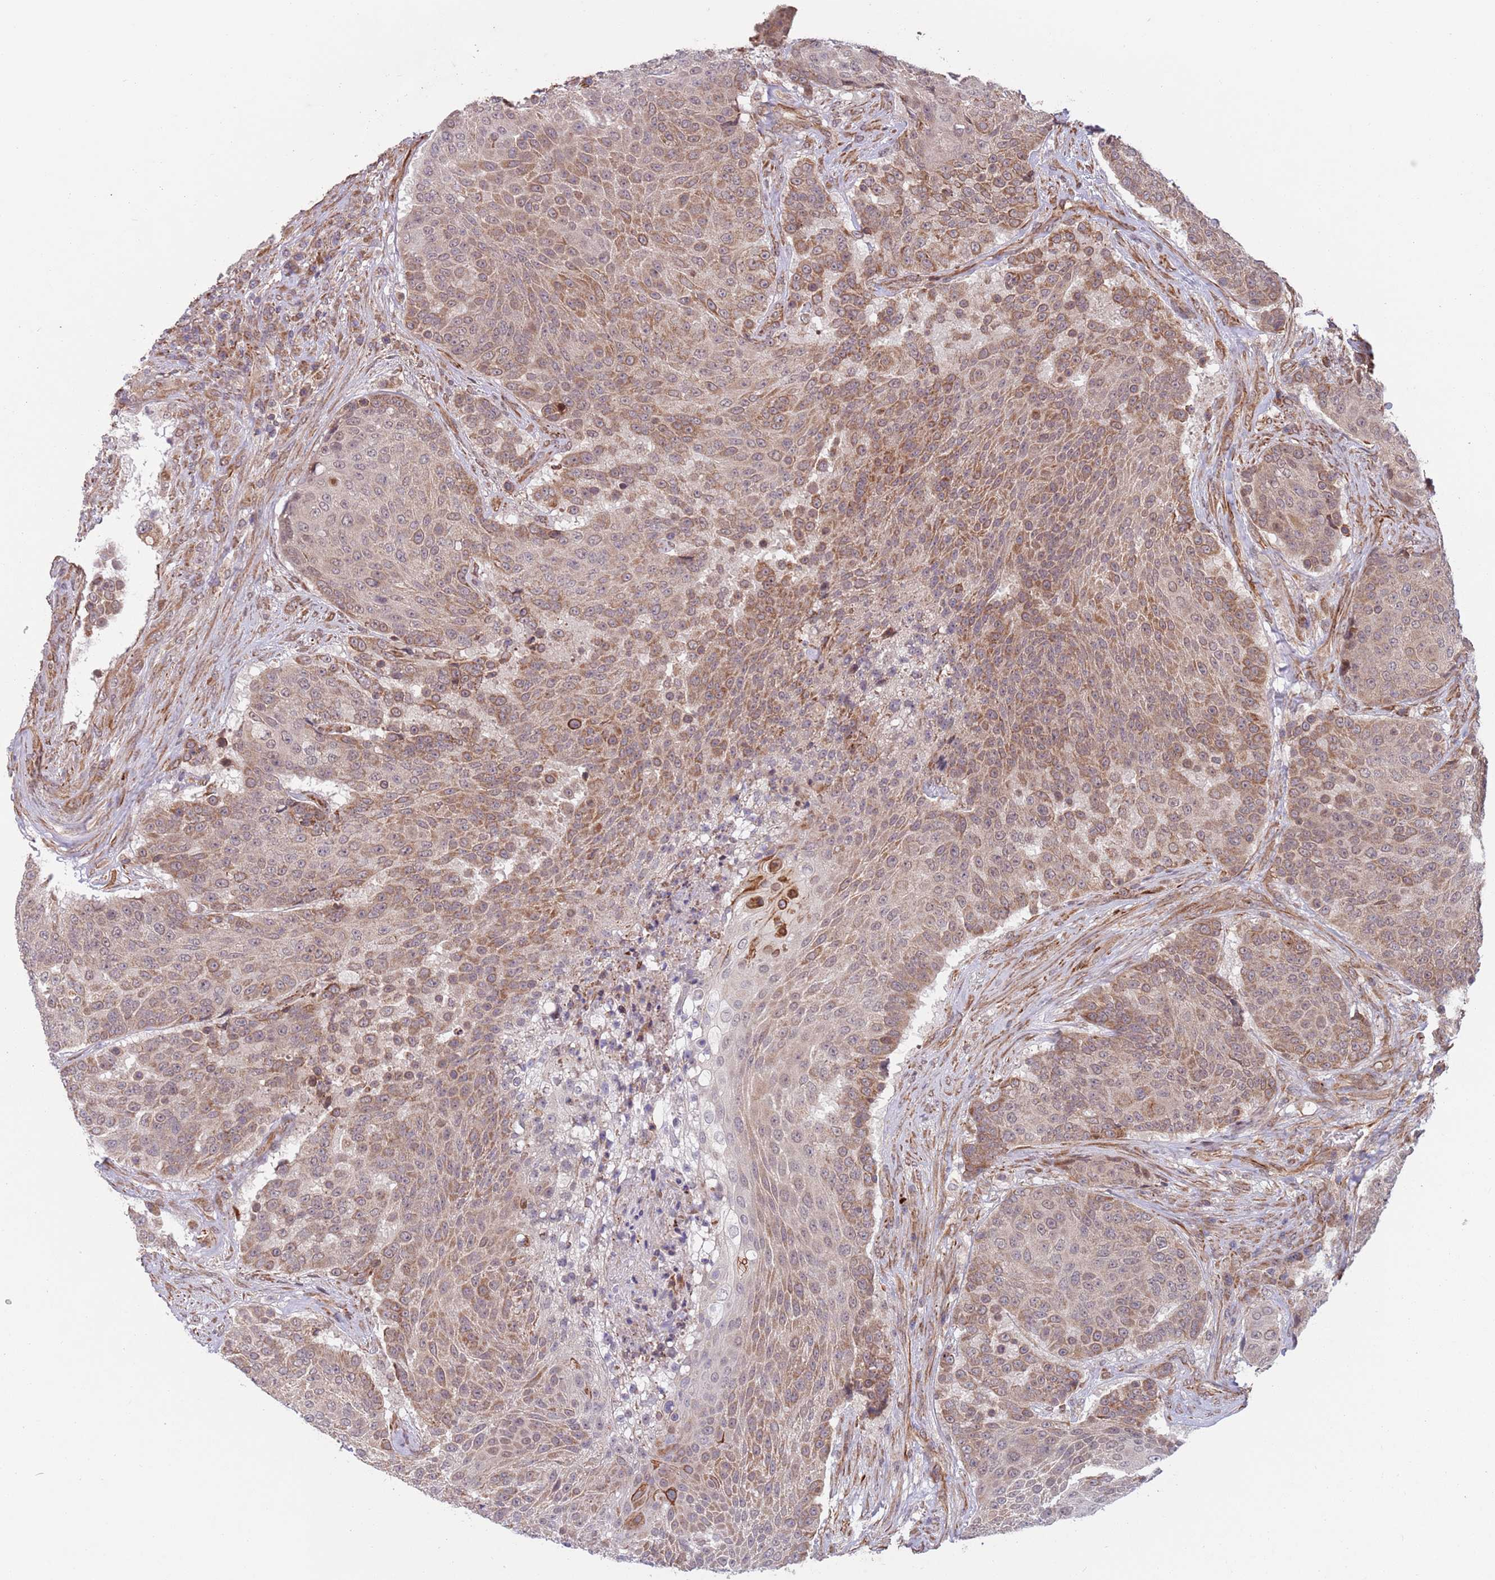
{"staining": {"intensity": "moderate", "quantity": "25%-75%", "location": "cytoplasmic/membranous"}, "tissue": "urothelial cancer", "cell_type": "Tumor cells", "image_type": "cancer", "snomed": [{"axis": "morphology", "description": "Urothelial carcinoma, High grade"}, {"axis": "topography", "description": "Urinary bladder"}], "caption": "A medium amount of moderate cytoplasmic/membranous positivity is present in about 25%-75% of tumor cells in urothelial cancer tissue.", "gene": "CHD9", "patient": {"sex": "female", "age": 63}}